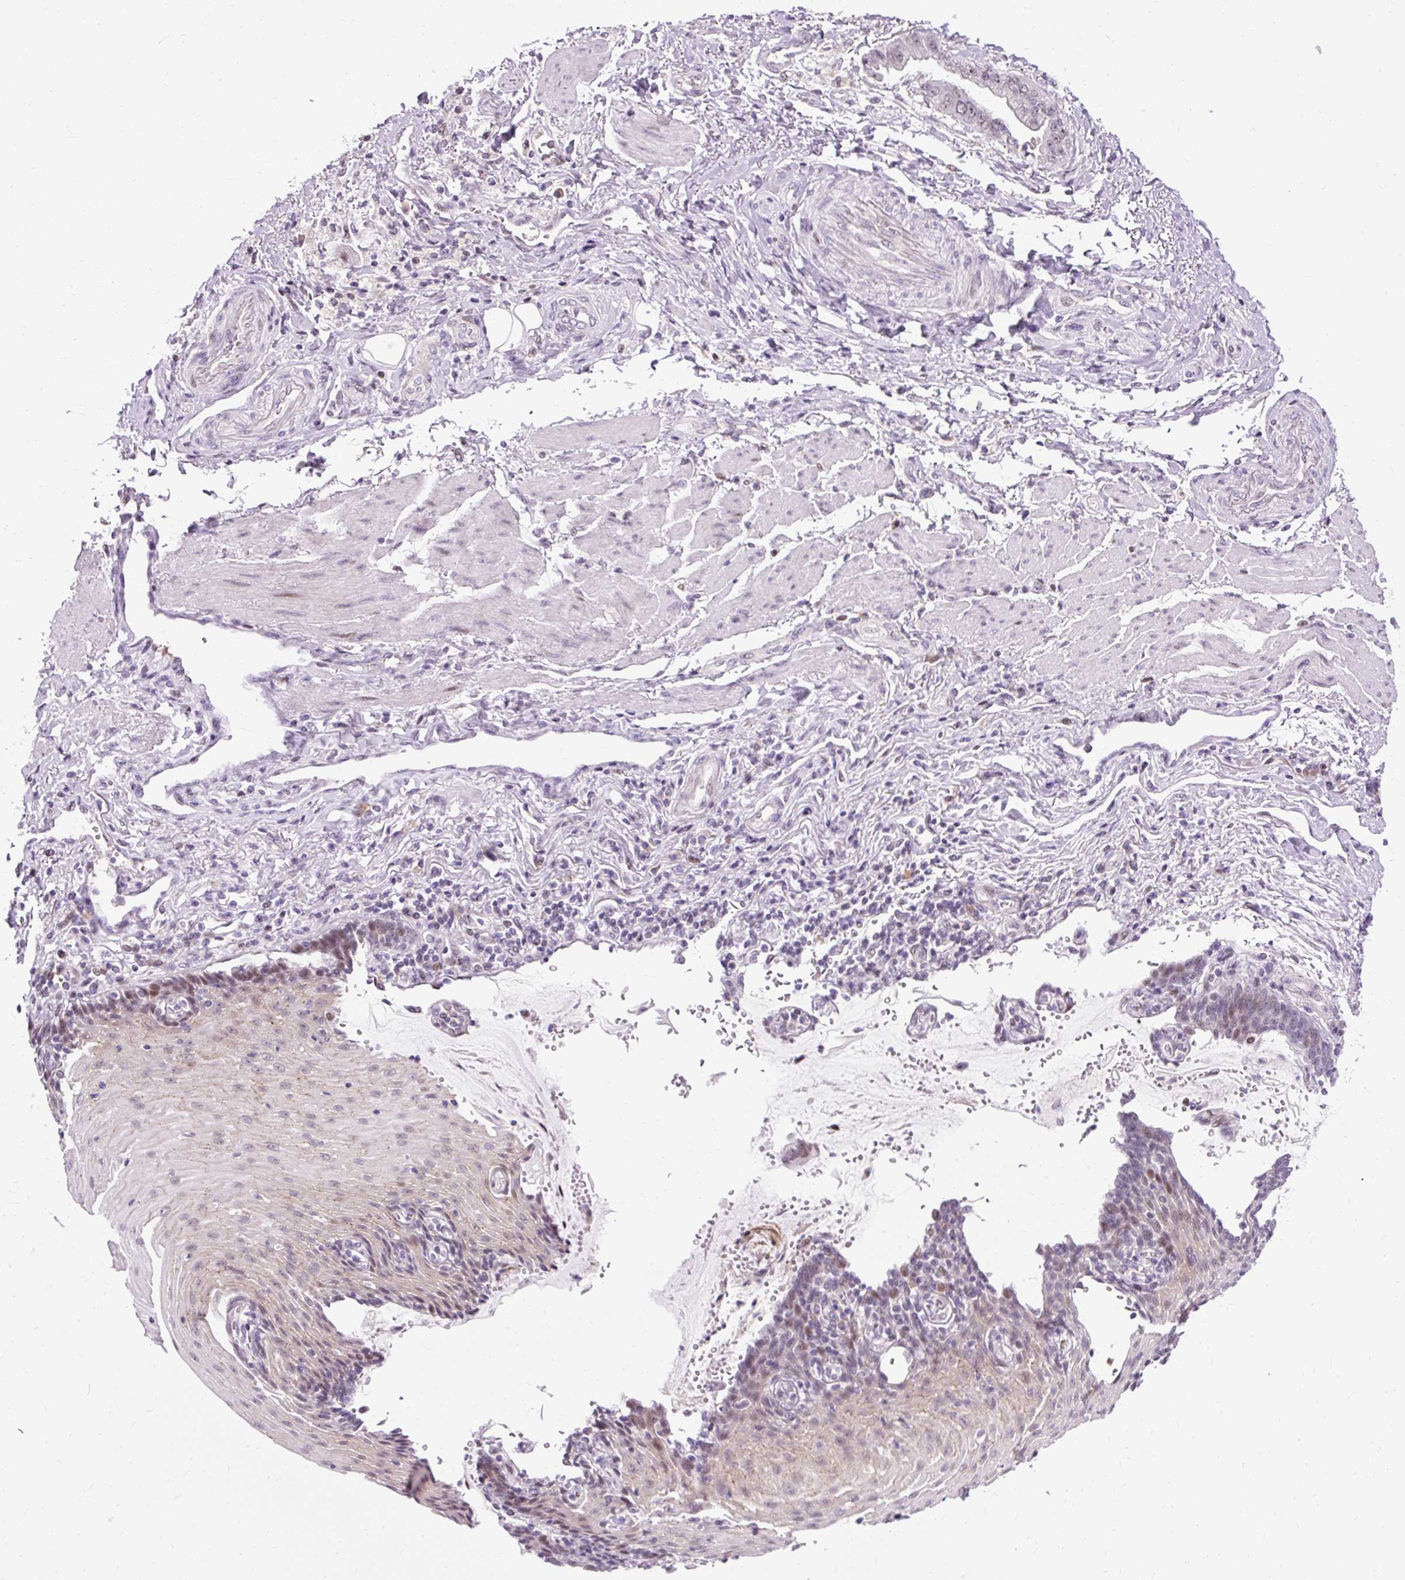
{"staining": {"intensity": "moderate", "quantity": "25%-75%", "location": "nuclear"}, "tissue": "stomach cancer", "cell_type": "Tumor cells", "image_type": "cancer", "snomed": [{"axis": "morphology", "description": "Adenocarcinoma, NOS"}, {"axis": "topography", "description": "Stomach"}], "caption": "A brown stain labels moderate nuclear expression of a protein in stomach adenocarcinoma tumor cells.", "gene": "ARHGEF18", "patient": {"sex": "male", "age": 62}}